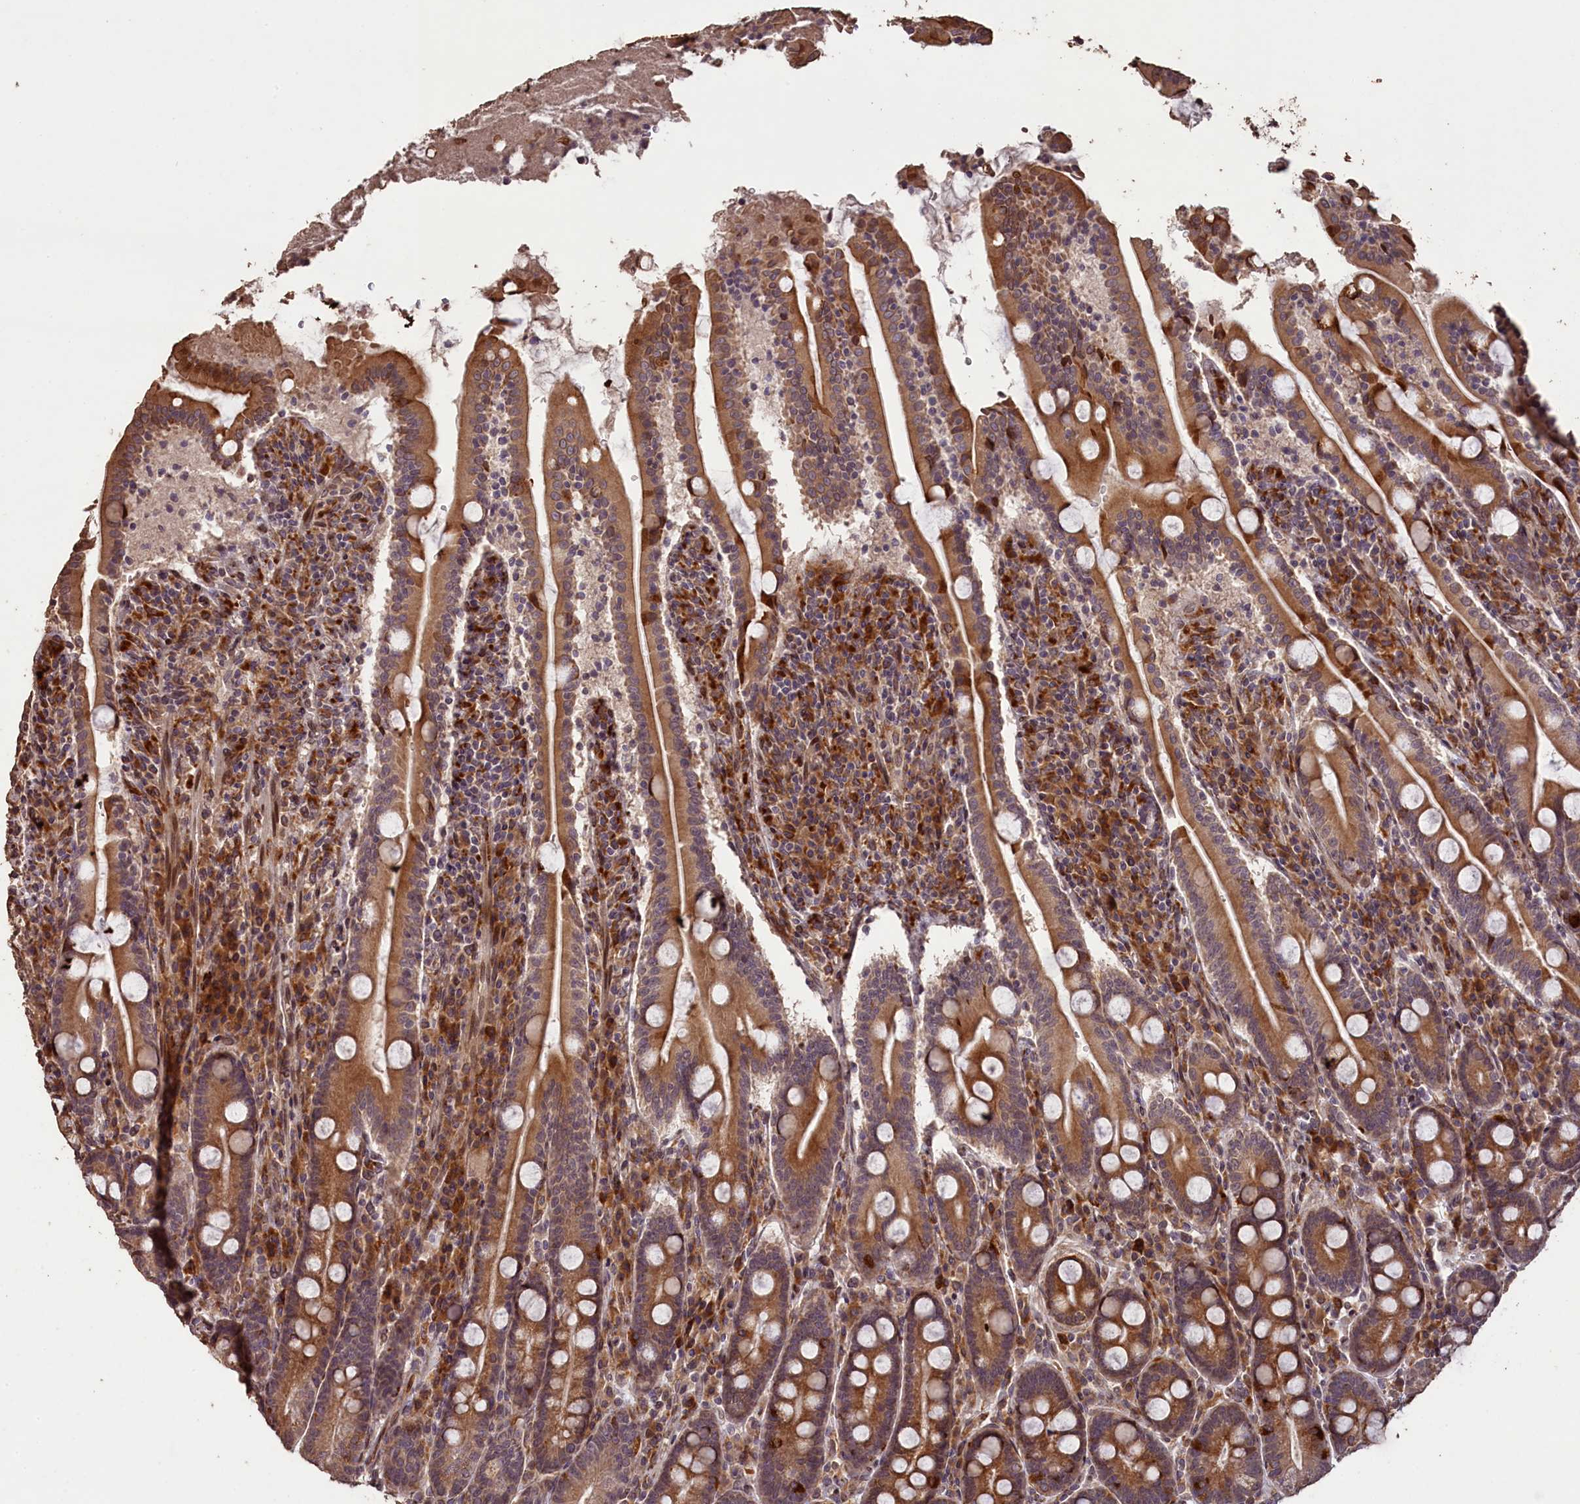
{"staining": {"intensity": "moderate", "quantity": ">75%", "location": "cytoplasmic/membranous"}, "tissue": "duodenum", "cell_type": "Glandular cells", "image_type": "normal", "snomed": [{"axis": "morphology", "description": "Normal tissue, NOS"}, {"axis": "topography", "description": "Duodenum"}], "caption": "Duodenum stained with immunohistochemistry (IHC) displays moderate cytoplasmic/membranous positivity in about >75% of glandular cells. Using DAB (brown) and hematoxylin (blue) stains, captured at high magnification using brightfield microscopy.", "gene": "SLC38A7", "patient": {"sex": "male", "age": 35}}